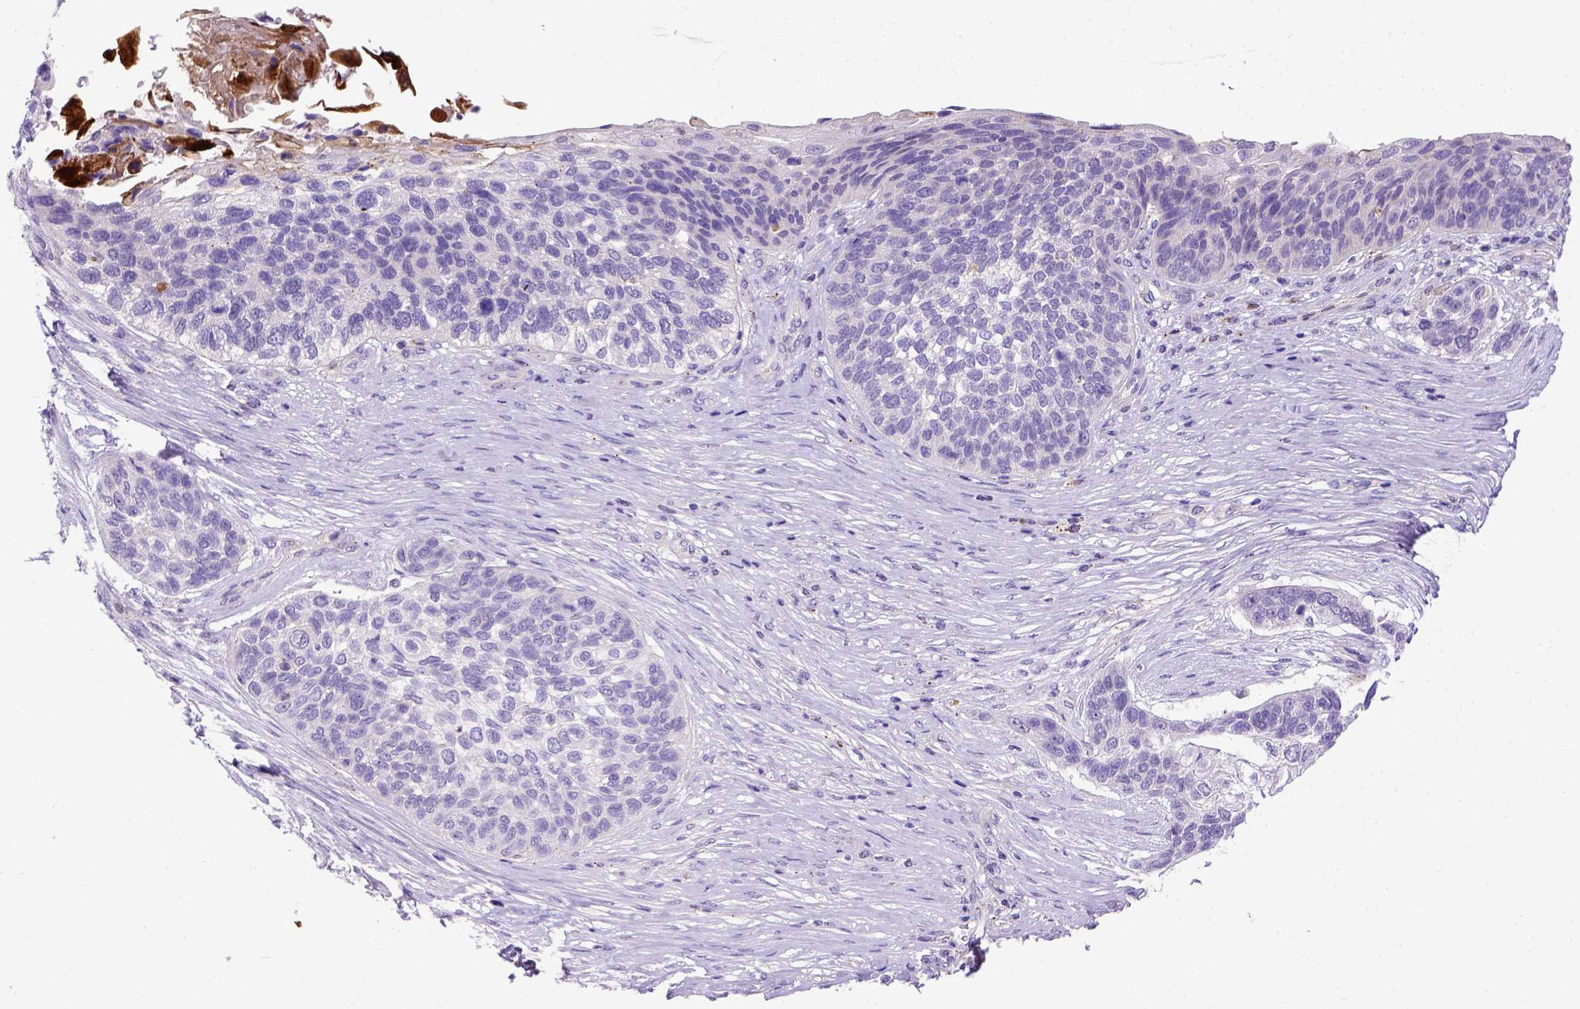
{"staining": {"intensity": "negative", "quantity": "none", "location": "none"}, "tissue": "lung cancer", "cell_type": "Tumor cells", "image_type": "cancer", "snomed": [{"axis": "morphology", "description": "Squamous cell carcinoma, NOS"}, {"axis": "topography", "description": "Lung"}], "caption": "High power microscopy micrograph of an IHC photomicrograph of lung squamous cell carcinoma, revealing no significant positivity in tumor cells.", "gene": "ADAM12", "patient": {"sex": "male", "age": 69}}